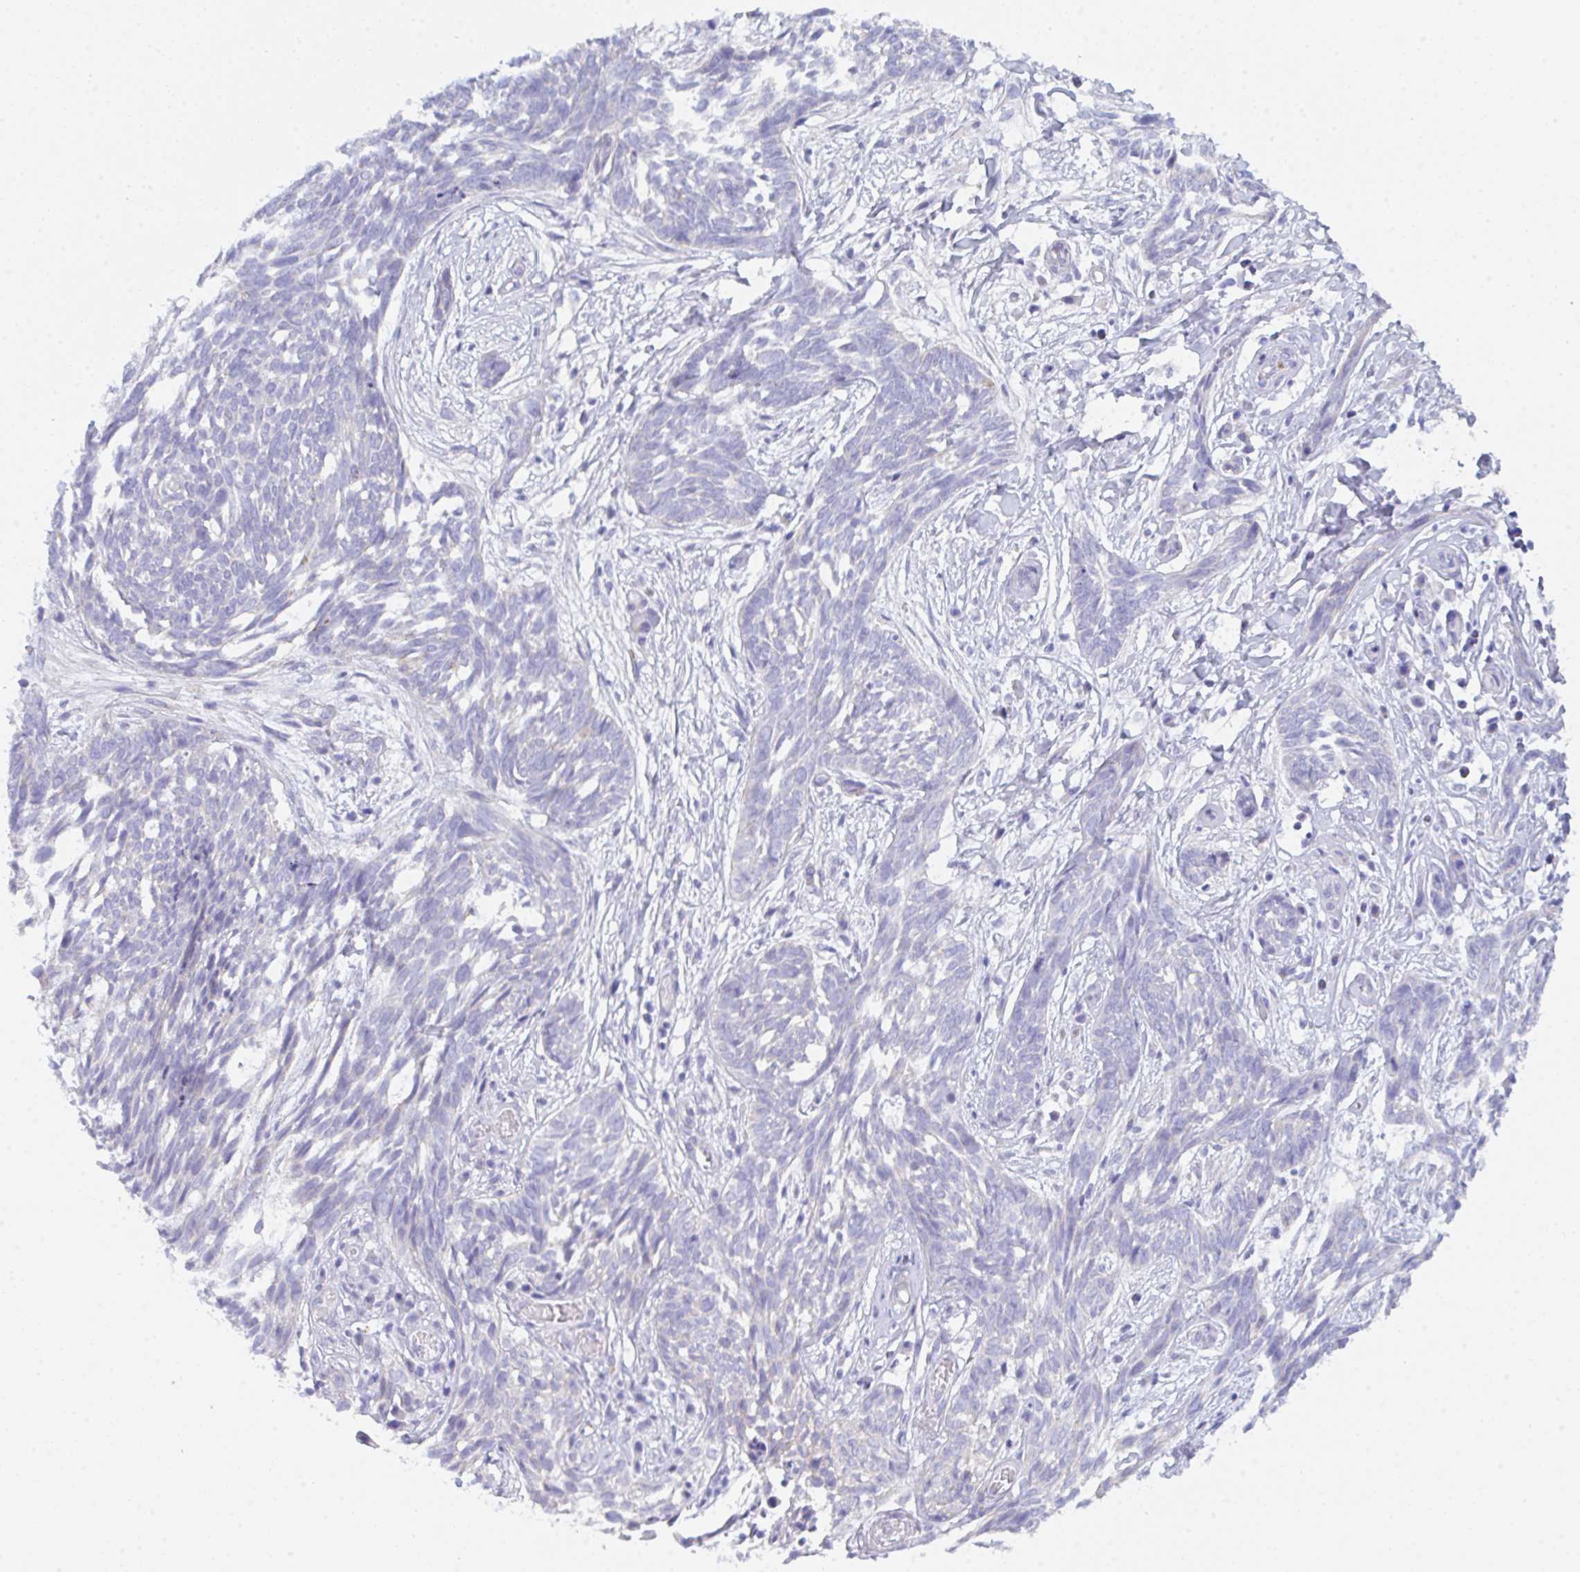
{"staining": {"intensity": "negative", "quantity": "none", "location": "none"}, "tissue": "skin cancer", "cell_type": "Tumor cells", "image_type": "cancer", "snomed": [{"axis": "morphology", "description": "Basal cell carcinoma"}, {"axis": "topography", "description": "Skin"}, {"axis": "topography", "description": "Skin, foot"}], "caption": "A micrograph of human skin cancer (basal cell carcinoma) is negative for staining in tumor cells.", "gene": "CEP170B", "patient": {"sex": "female", "age": 86}}